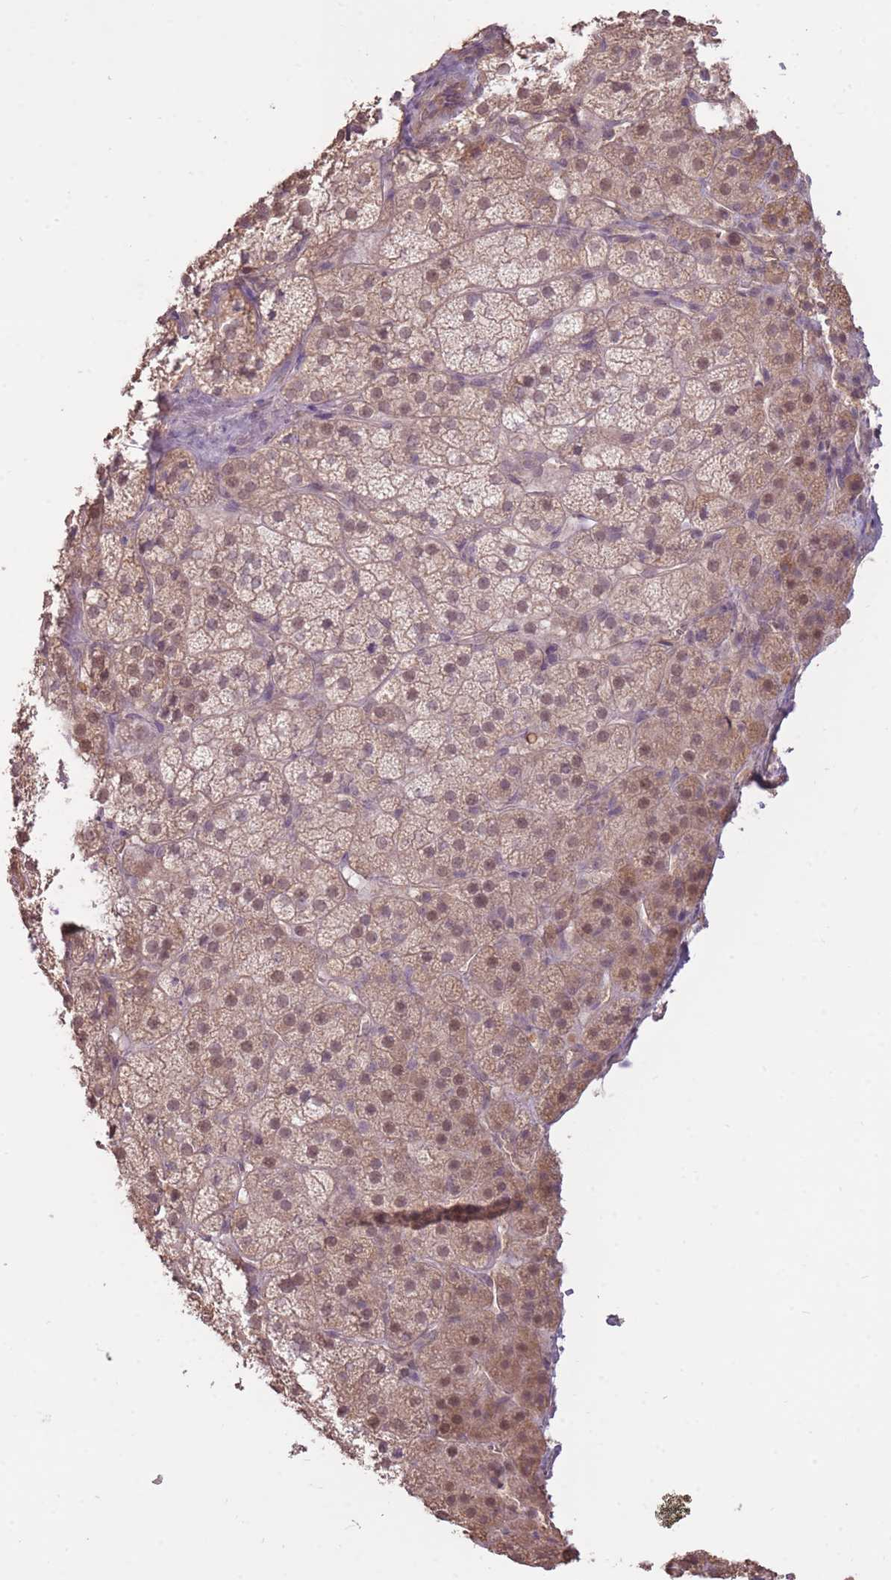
{"staining": {"intensity": "moderate", "quantity": ">75%", "location": "cytoplasmic/membranous,nuclear"}, "tissue": "adrenal gland", "cell_type": "Glandular cells", "image_type": "normal", "snomed": [{"axis": "morphology", "description": "Normal tissue, NOS"}, {"axis": "topography", "description": "Adrenal gland"}], "caption": "A high-resolution histopathology image shows IHC staining of unremarkable adrenal gland, which reveals moderate cytoplasmic/membranous,nuclear staining in about >75% of glandular cells.", "gene": "LRATD2", "patient": {"sex": "female", "age": 70}}